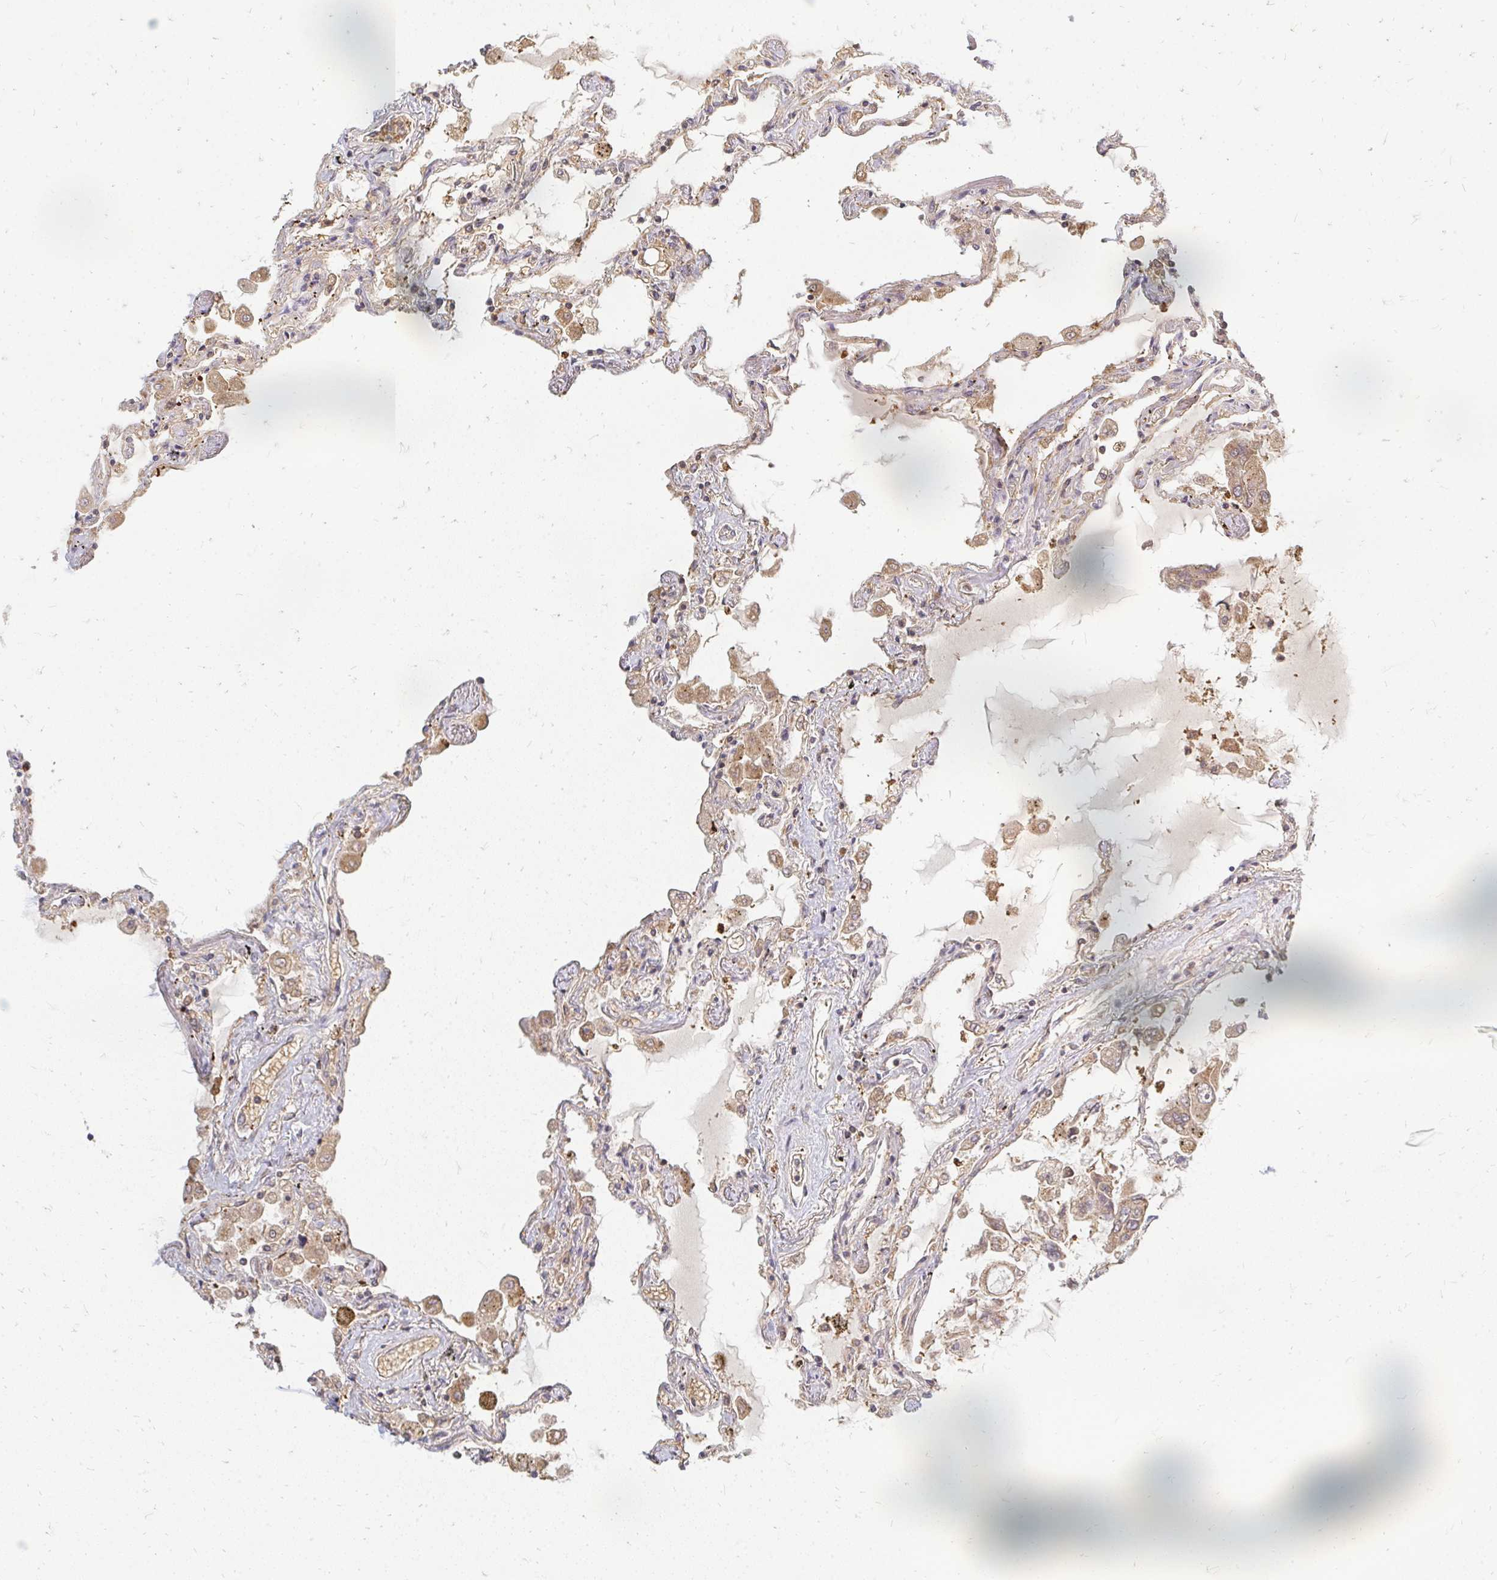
{"staining": {"intensity": "weak", "quantity": "25%-75%", "location": "cytoplasmic/membranous"}, "tissue": "lung", "cell_type": "Alveolar cells", "image_type": "normal", "snomed": [{"axis": "morphology", "description": "Normal tissue, NOS"}, {"axis": "morphology", "description": "Adenocarcinoma, NOS"}, {"axis": "topography", "description": "Cartilage tissue"}, {"axis": "topography", "description": "Lung"}], "caption": "Protein analysis of benign lung displays weak cytoplasmic/membranous expression in approximately 25%-75% of alveolar cells.", "gene": "ZNF285", "patient": {"sex": "female", "age": 67}}